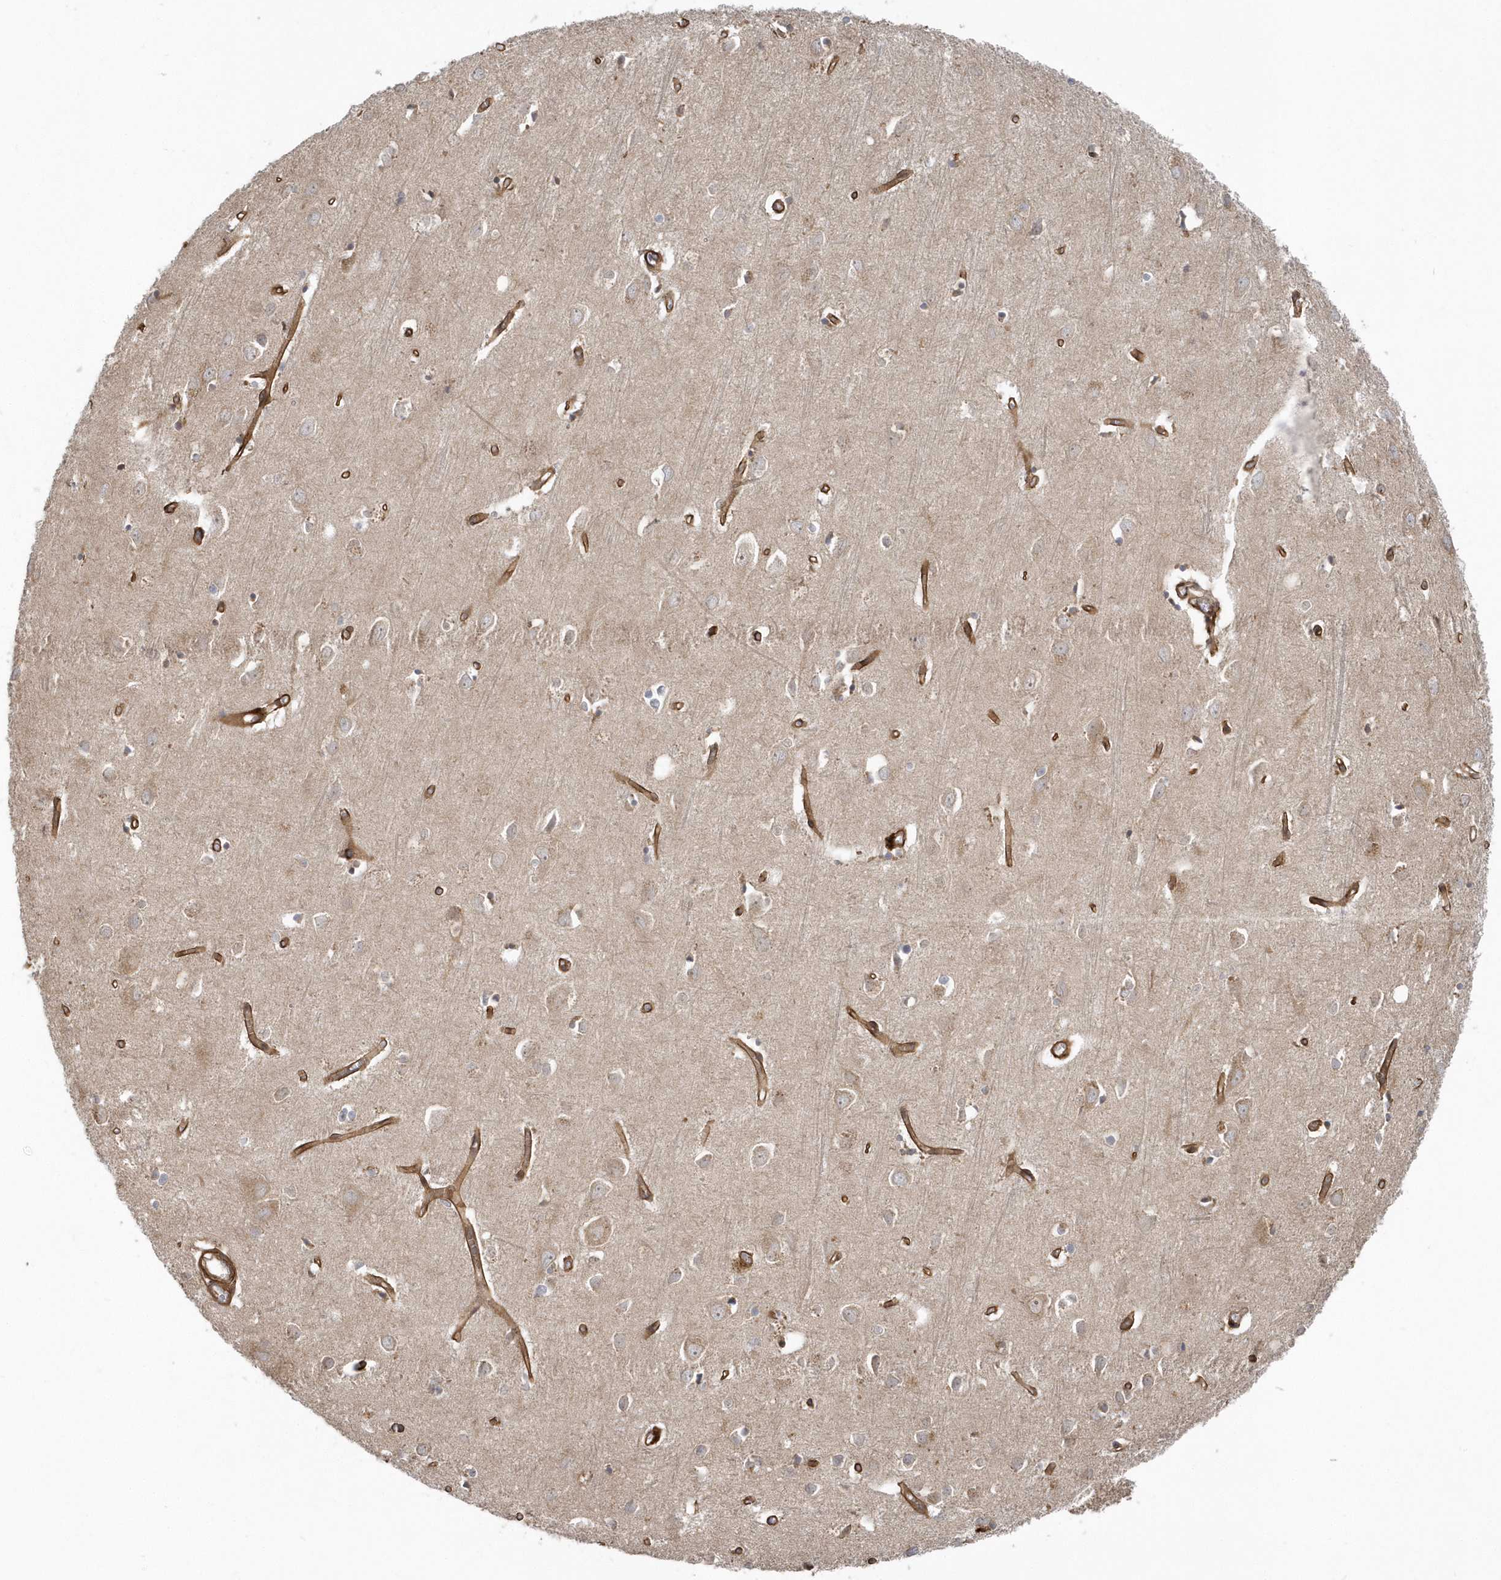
{"staining": {"intensity": "strong", "quantity": ">75%", "location": "cytoplasmic/membranous"}, "tissue": "cerebral cortex", "cell_type": "Endothelial cells", "image_type": "normal", "snomed": [{"axis": "morphology", "description": "Normal tissue, NOS"}, {"axis": "topography", "description": "Cerebral cortex"}], "caption": "Immunohistochemical staining of benign human cerebral cortex shows >75% levels of strong cytoplasmic/membranous protein staining in about >75% of endothelial cells.", "gene": "ACTR1A", "patient": {"sex": "female", "age": 64}}